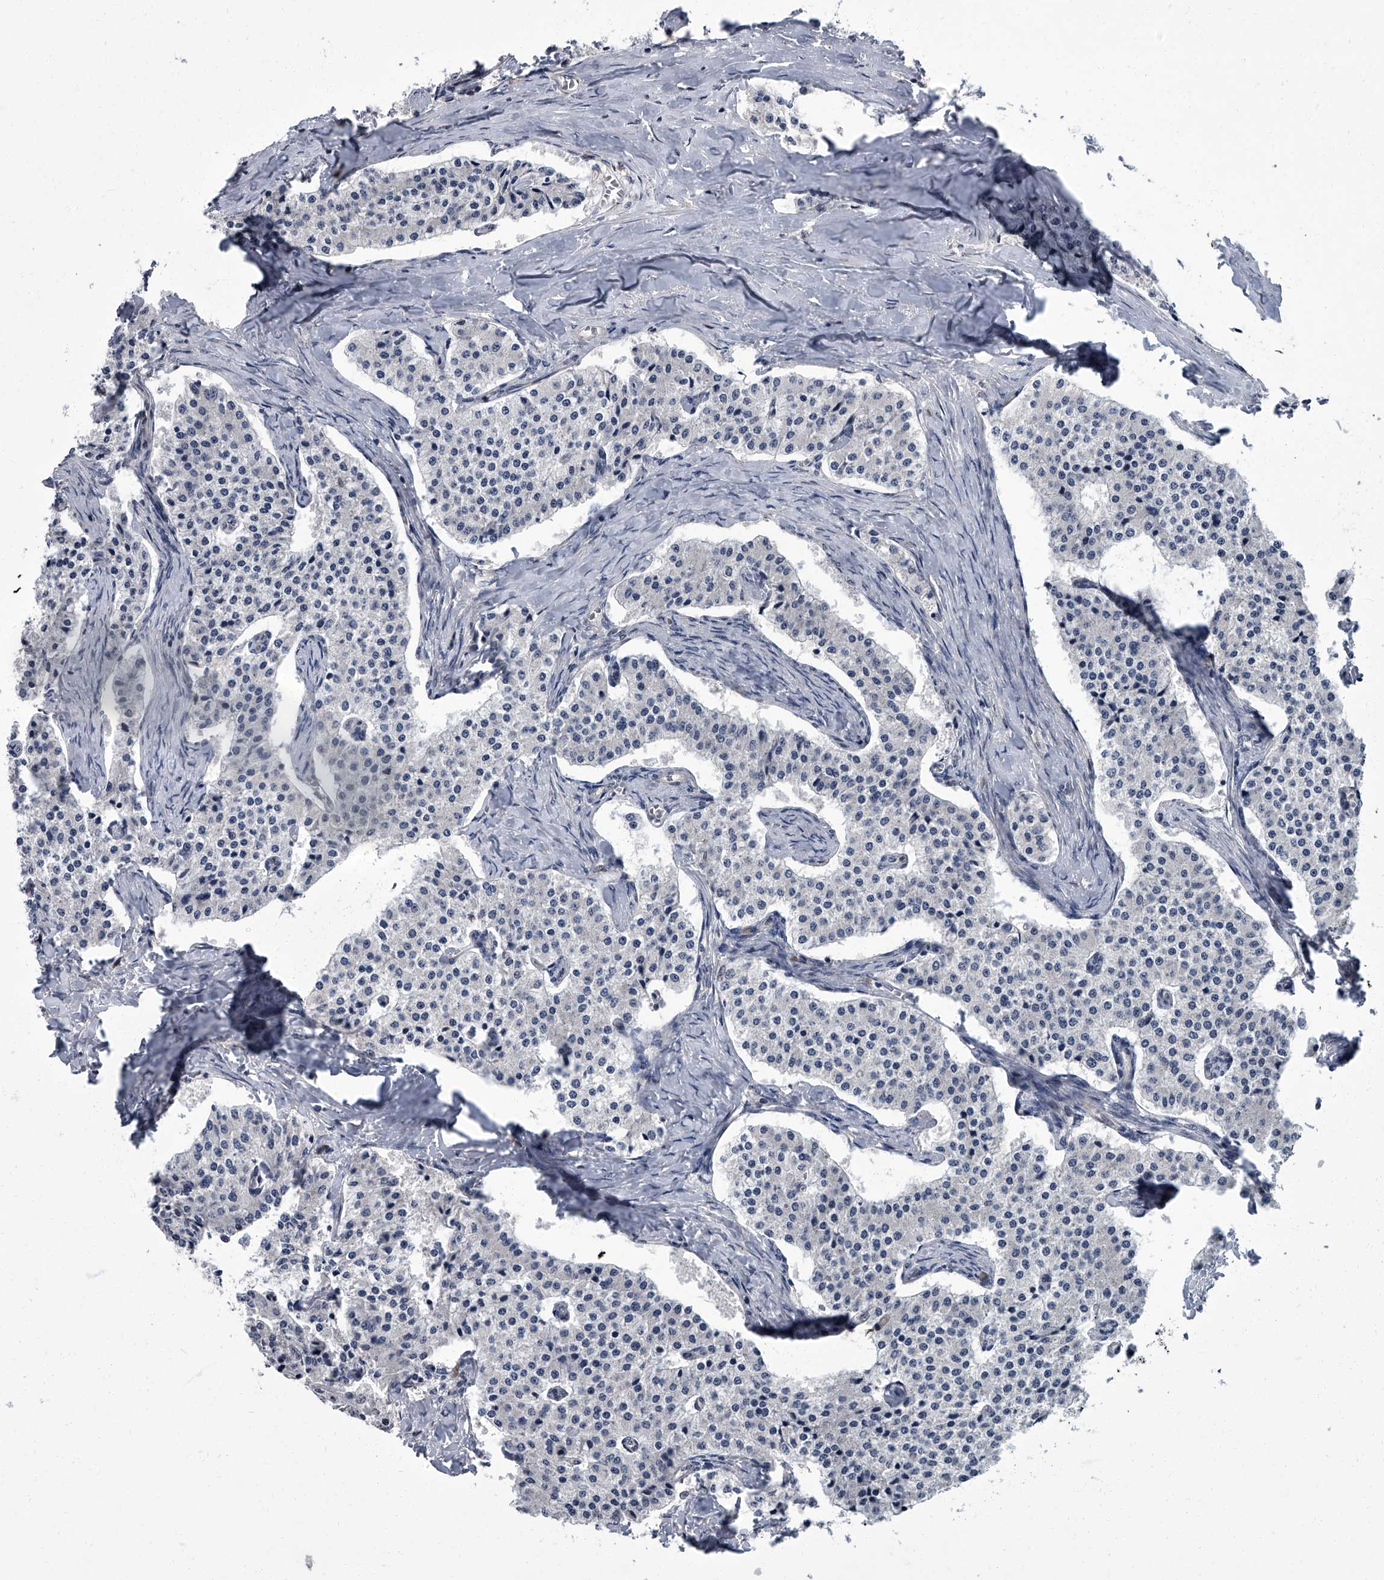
{"staining": {"intensity": "negative", "quantity": "none", "location": "none"}, "tissue": "carcinoid", "cell_type": "Tumor cells", "image_type": "cancer", "snomed": [{"axis": "morphology", "description": "Carcinoid, malignant, NOS"}, {"axis": "topography", "description": "Colon"}], "caption": "An image of carcinoid stained for a protein demonstrates no brown staining in tumor cells.", "gene": "ZNF274", "patient": {"sex": "female", "age": 52}}